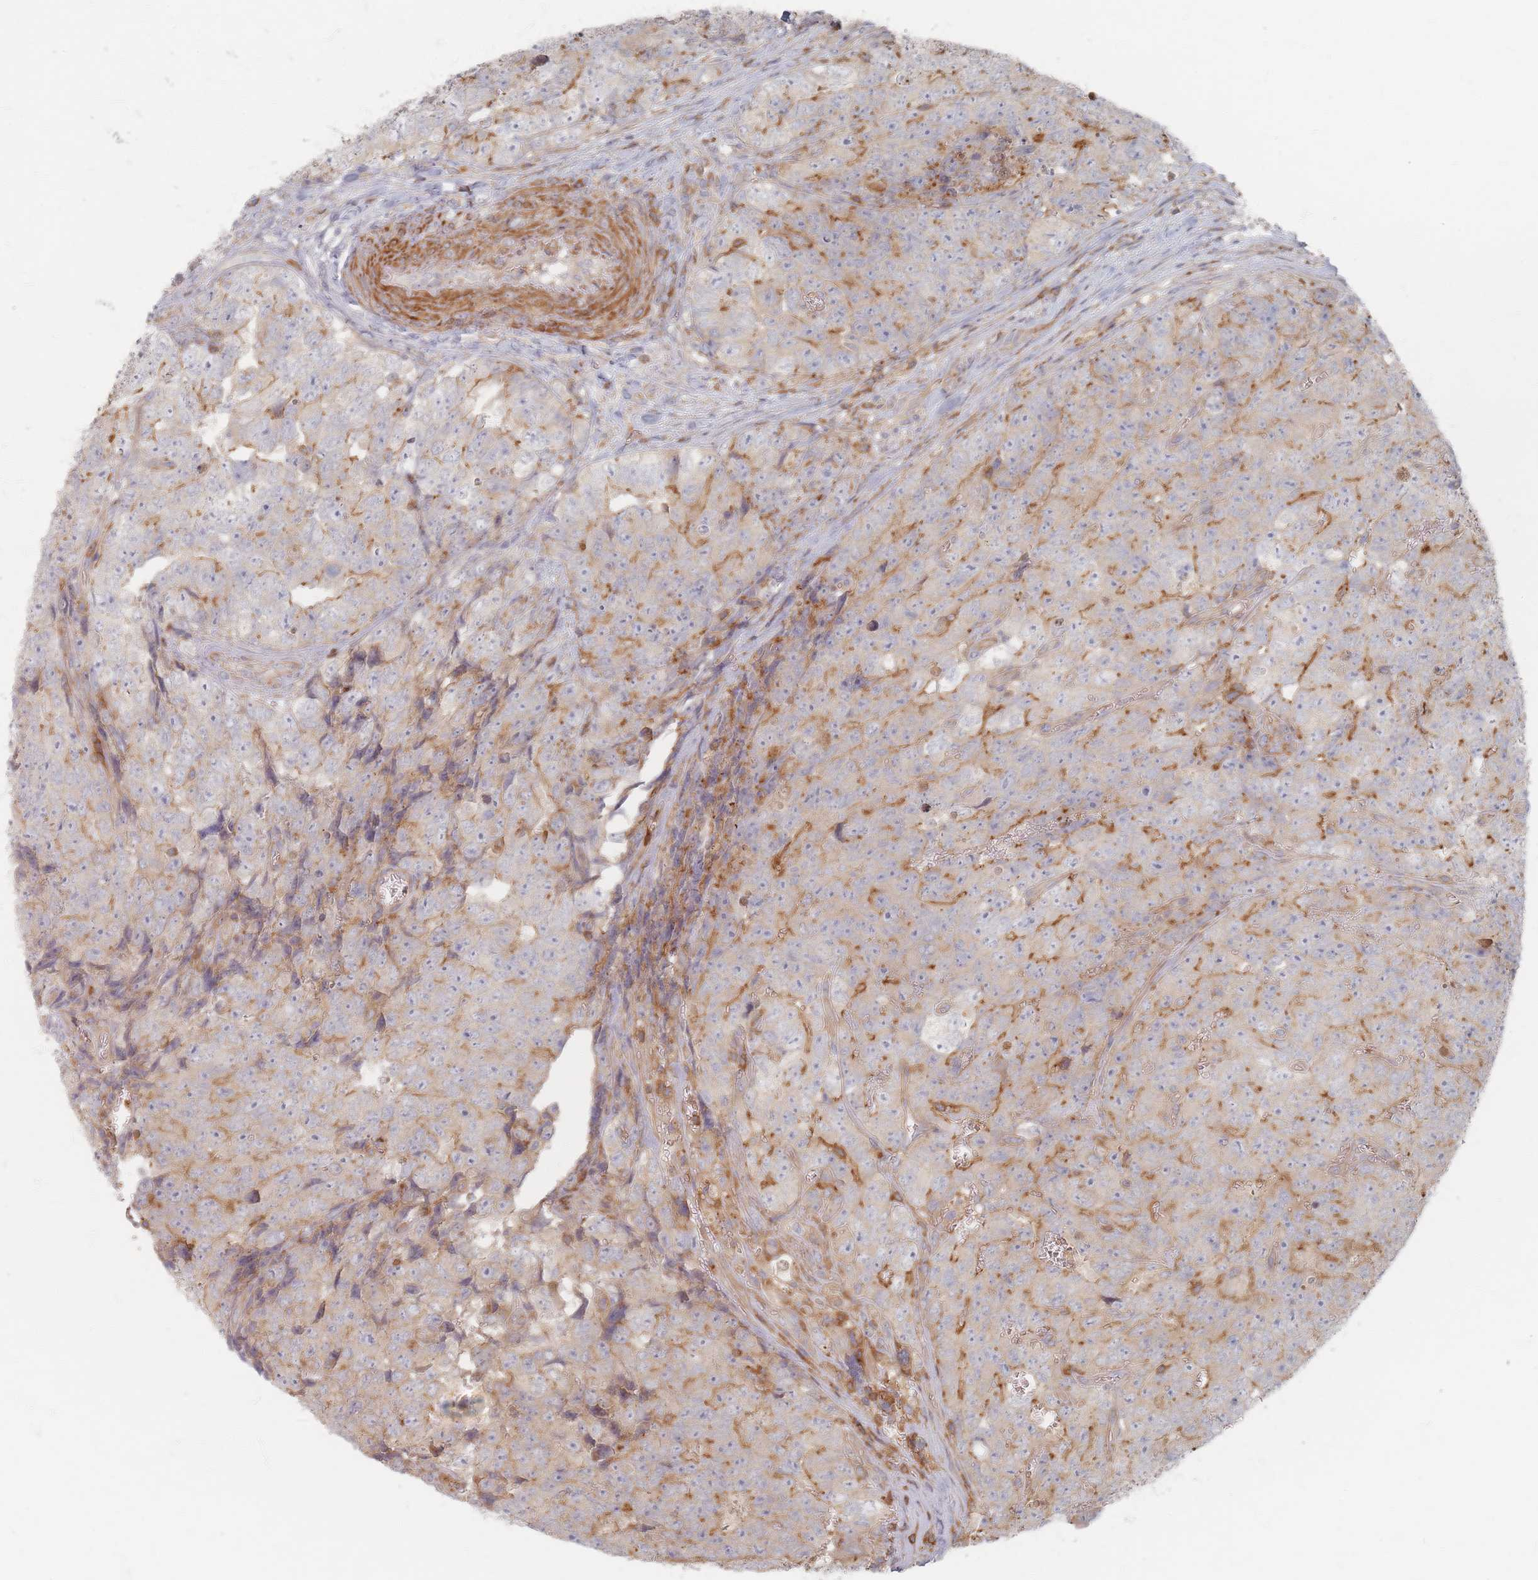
{"staining": {"intensity": "moderate", "quantity": "25%-75%", "location": "cytoplasmic/membranous"}, "tissue": "testis cancer", "cell_type": "Tumor cells", "image_type": "cancer", "snomed": [{"axis": "morphology", "description": "Seminoma, NOS"}, {"axis": "morphology", "description": "Teratoma, malignant, NOS"}, {"axis": "topography", "description": "Testis"}], "caption": "Protein staining displays moderate cytoplasmic/membranous expression in about 25%-75% of tumor cells in testis cancer (malignant teratoma). The staining was performed using DAB (3,3'-diaminobenzidine) to visualize the protein expression in brown, while the nuclei were stained in blue with hematoxylin (Magnification: 20x).", "gene": "ZNF852", "patient": {"sex": "male", "age": 34}}